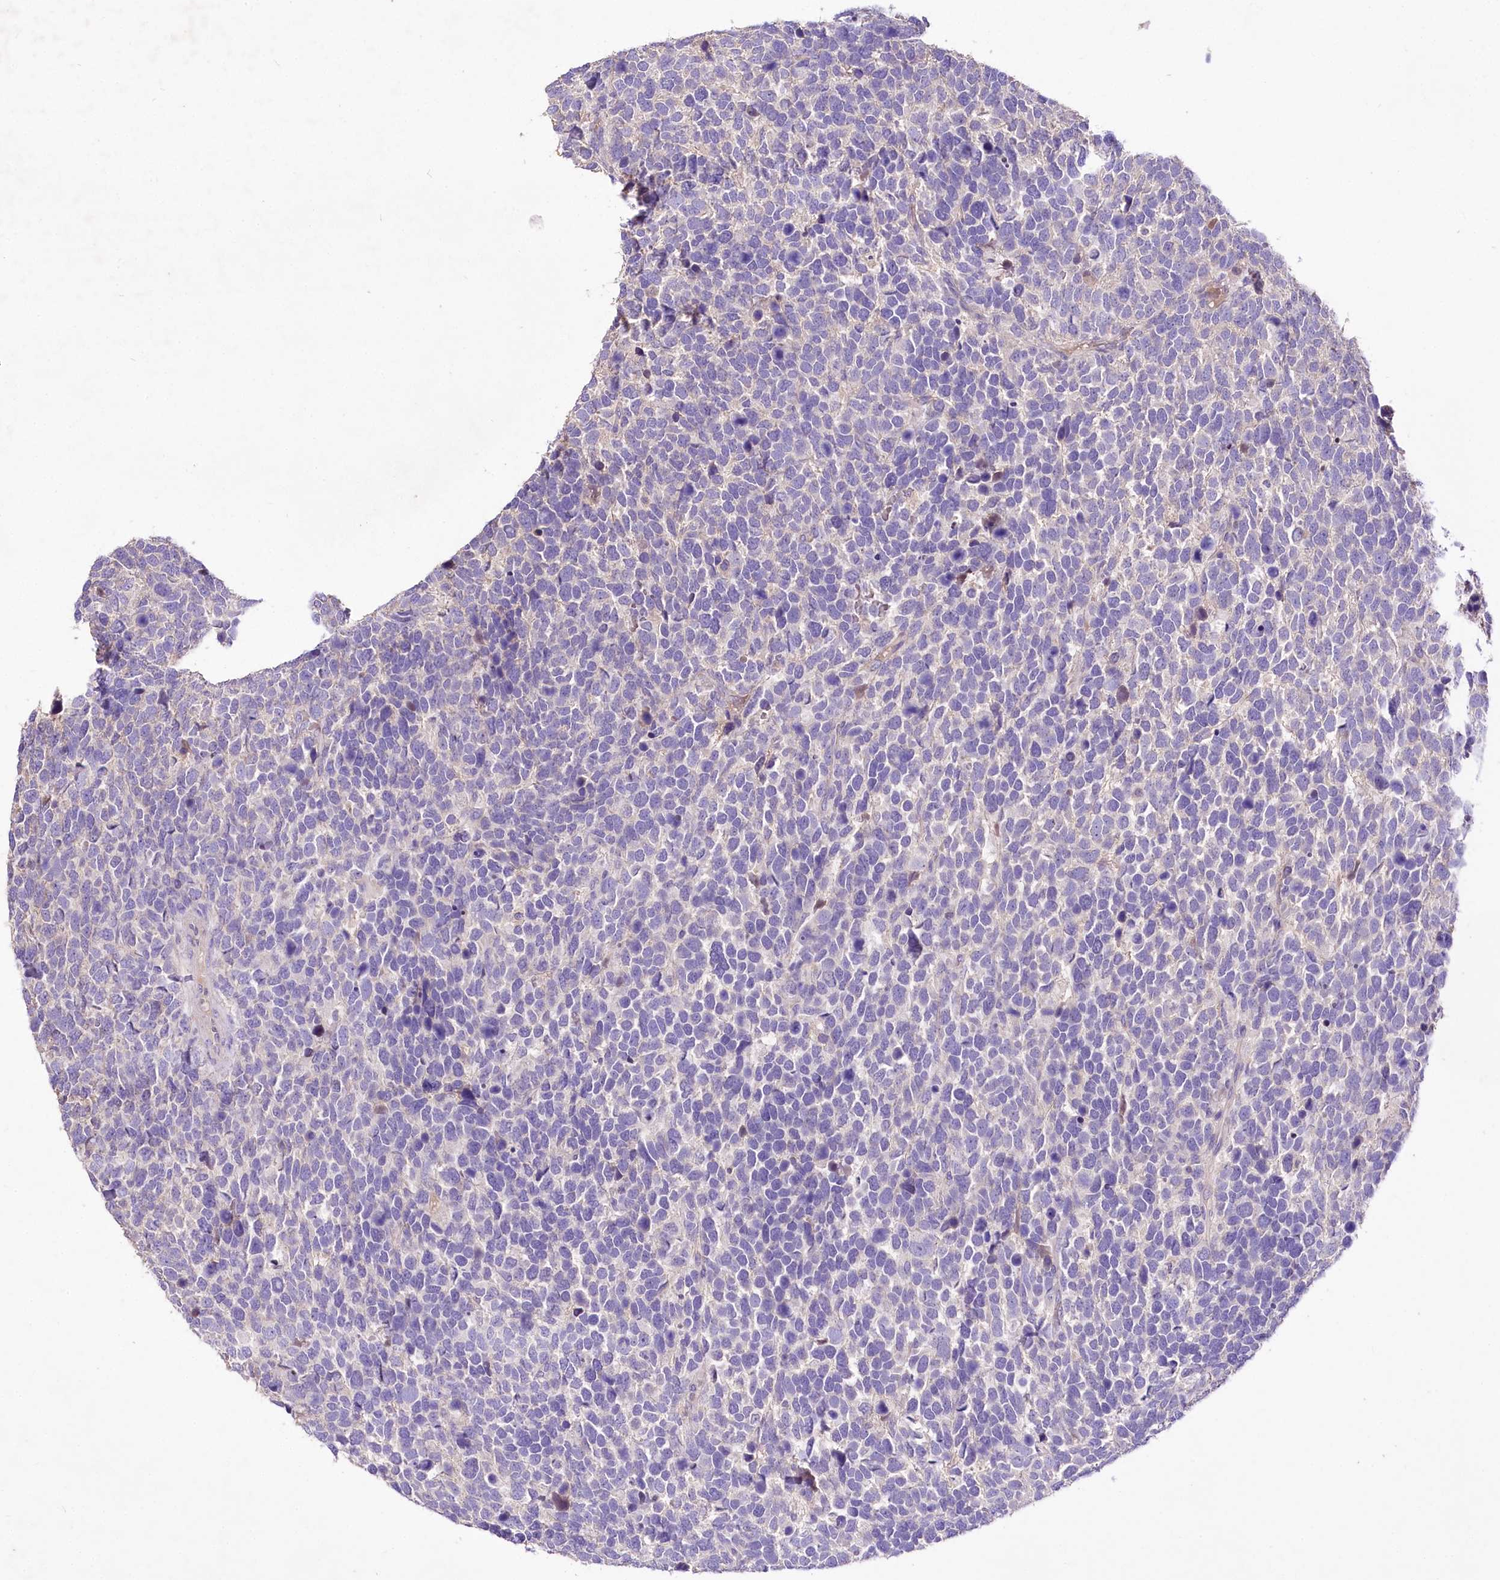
{"staining": {"intensity": "negative", "quantity": "none", "location": "none"}, "tissue": "urothelial cancer", "cell_type": "Tumor cells", "image_type": "cancer", "snomed": [{"axis": "morphology", "description": "Urothelial carcinoma, High grade"}, {"axis": "topography", "description": "Urinary bladder"}], "caption": "DAB immunohistochemical staining of high-grade urothelial carcinoma shows no significant expression in tumor cells.", "gene": "PCYOX1L", "patient": {"sex": "female", "age": 82}}